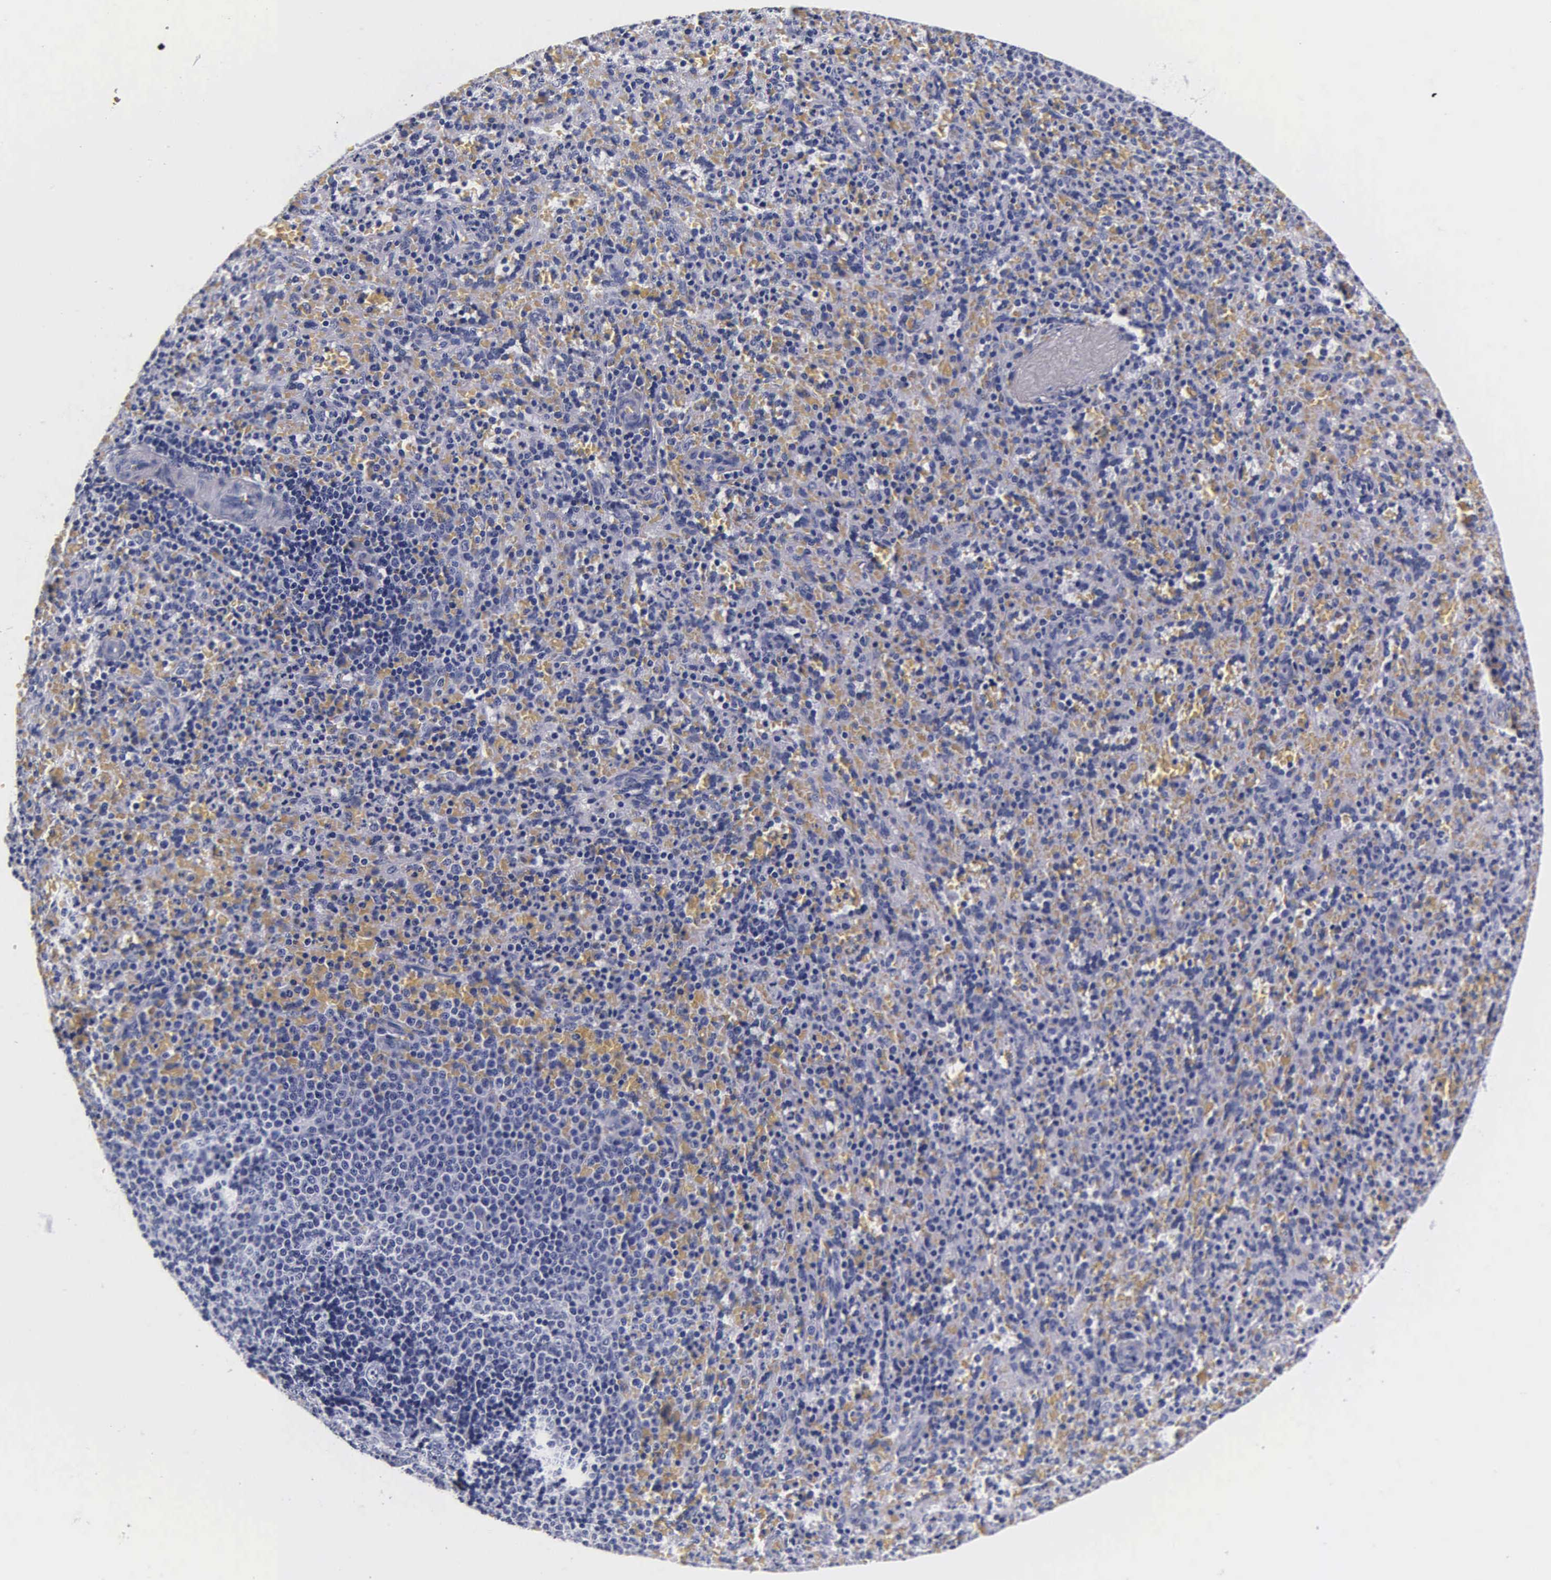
{"staining": {"intensity": "negative", "quantity": "none", "location": "none"}, "tissue": "spleen", "cell_type": "Cells in red pulp", "image_type": "normal", "snomed": [{"axis": "morphology", "description": "Normal tissue, NOS"}, {"axis": "topography", "description": "Spleen"}], "caption": "High power microscopy image of an IHC histopathology image of benign spleen, revealing no significant positivity in cells in red pulp.", "gene": "INS", "patient": {"sex": "female", "age": 21}}